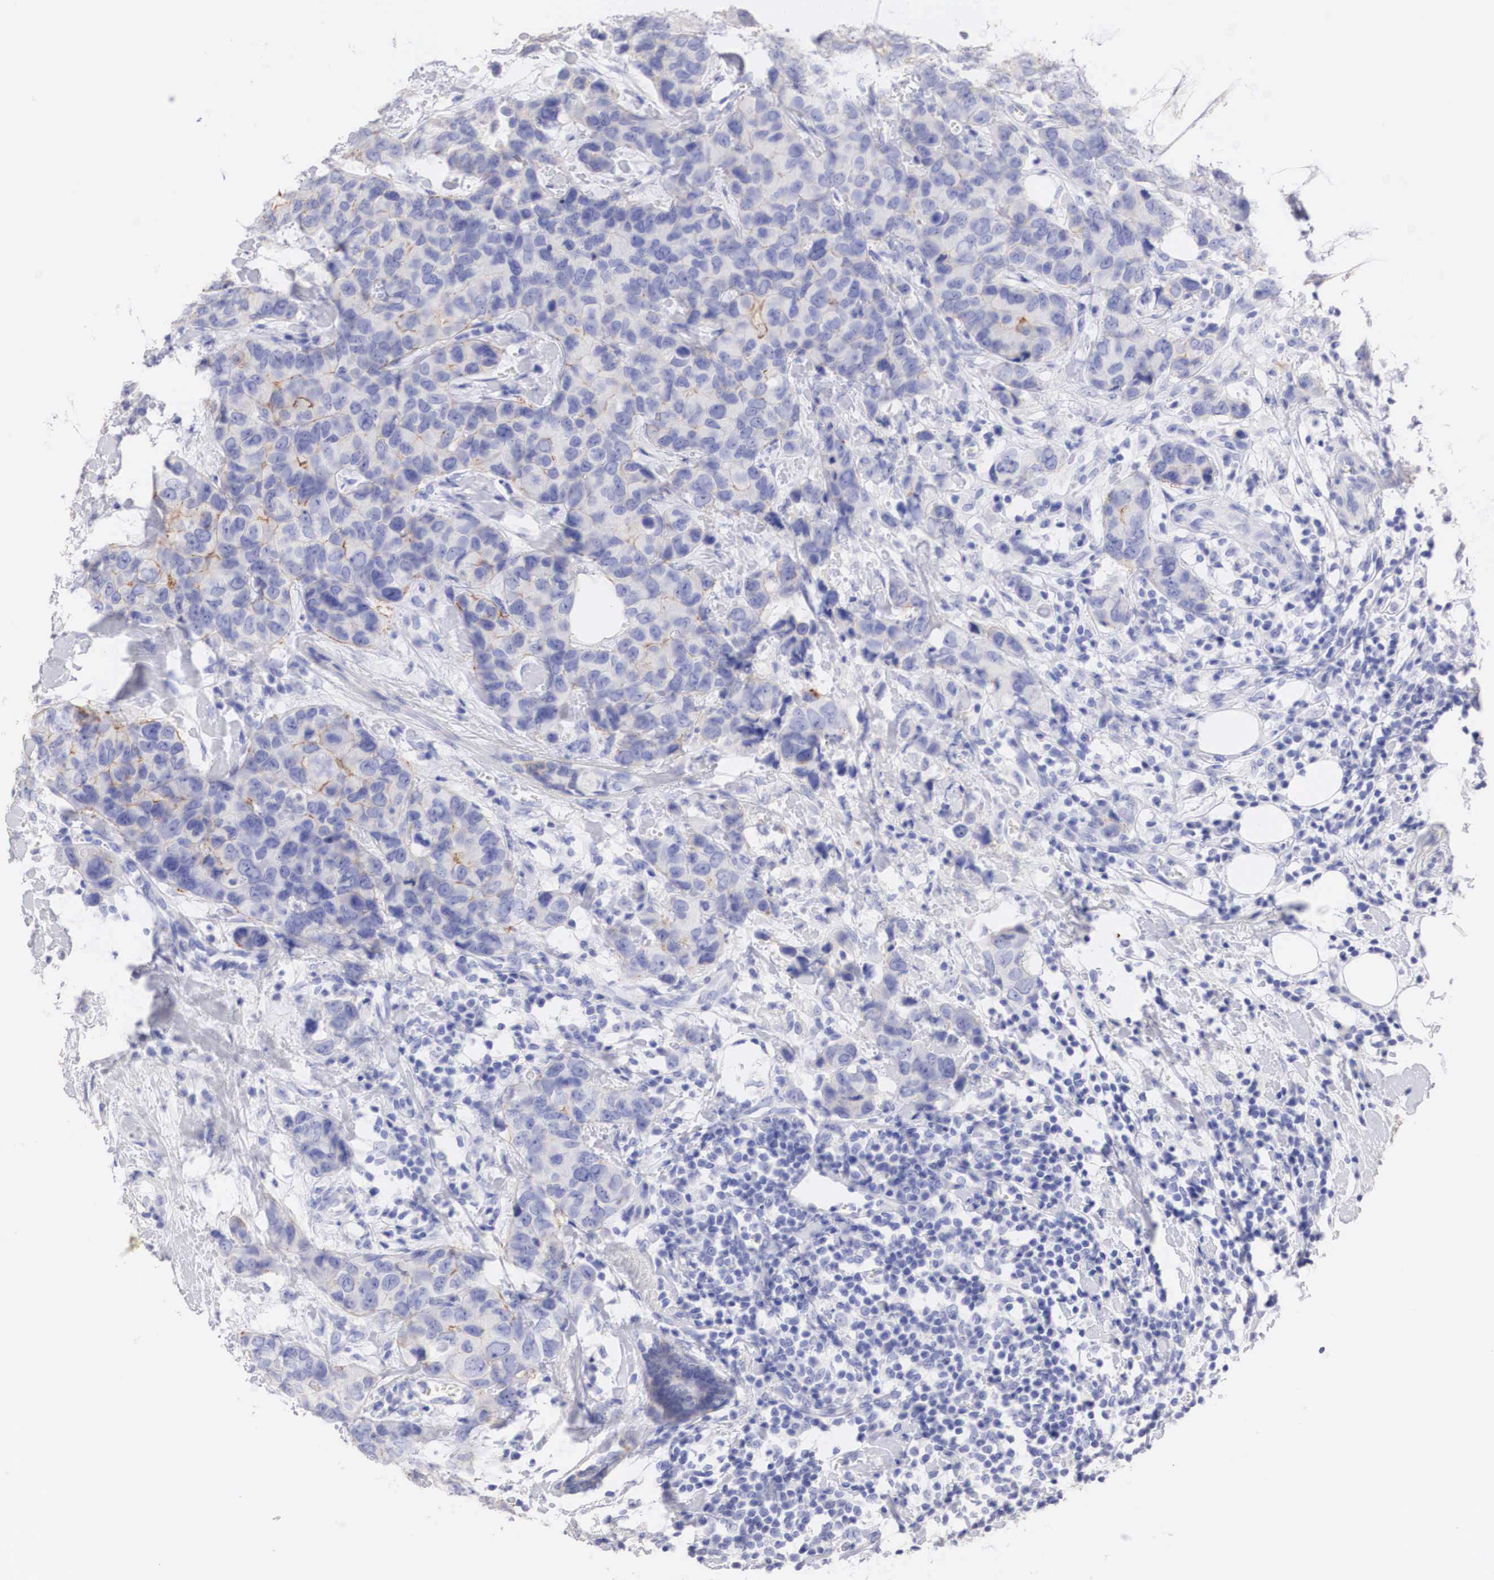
{"staining": {"intensity": "weak", "quantity": "<25%", "location": "cytoplasmic/membranous"}, "tissue": "breast cancer", "cell_type": "Tumor cells", "image_type": "cancer", "snomed": [{"axis": "morphology", "description": "Duct carcinoma"}, {"axis": "topography", "description": "Breast"}], "caption": "IHC of intraductal carcinoma (breast) reveals no staining in tumor cells.", "gene": "ERBB2", "patient": {"sex": "female", "age": 91}}